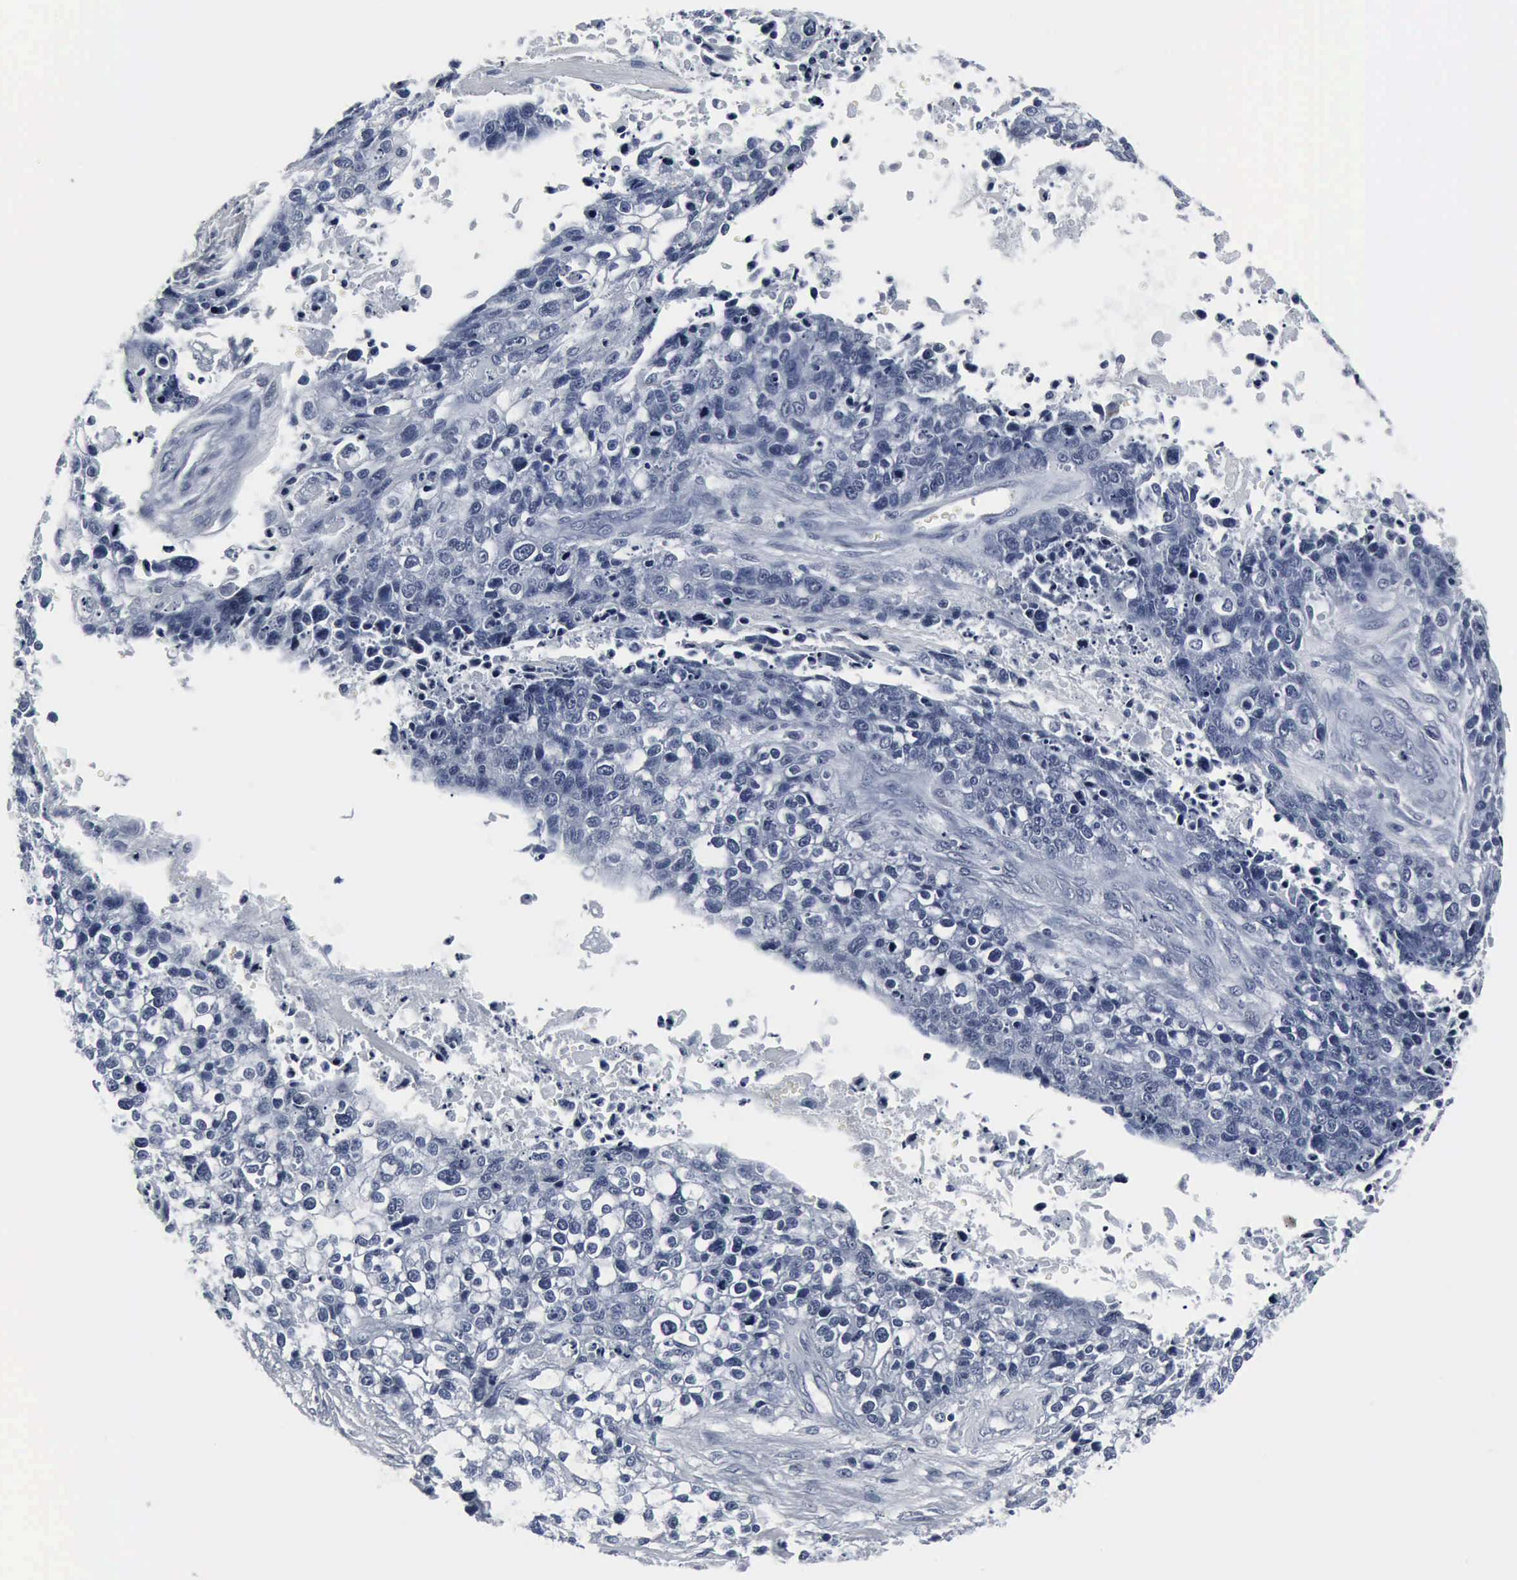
{"staining": {"intensity": "negative", "quantity": "none", "location": "none"}, "tissue": "lung cancer", "cell_type": "Tumor cells", "image_type": "cancer", "snomed": [{"axis": "morphology", "description": "Squamous cell carcinoma, NOS"}, {"axis": "topography", "description": "Lymph node"}, {"axis": "topography", "description": "Lung"}], "caption": "Tumor cells are negative for brown protein staining in lung cancer. (Stains: DAB IHC with hematoxylin counter stain, Microscopy: brightfield microscopy at high magnification).", "gene": "SNAP25", "patient": {"sex": "male", "age": 74}}